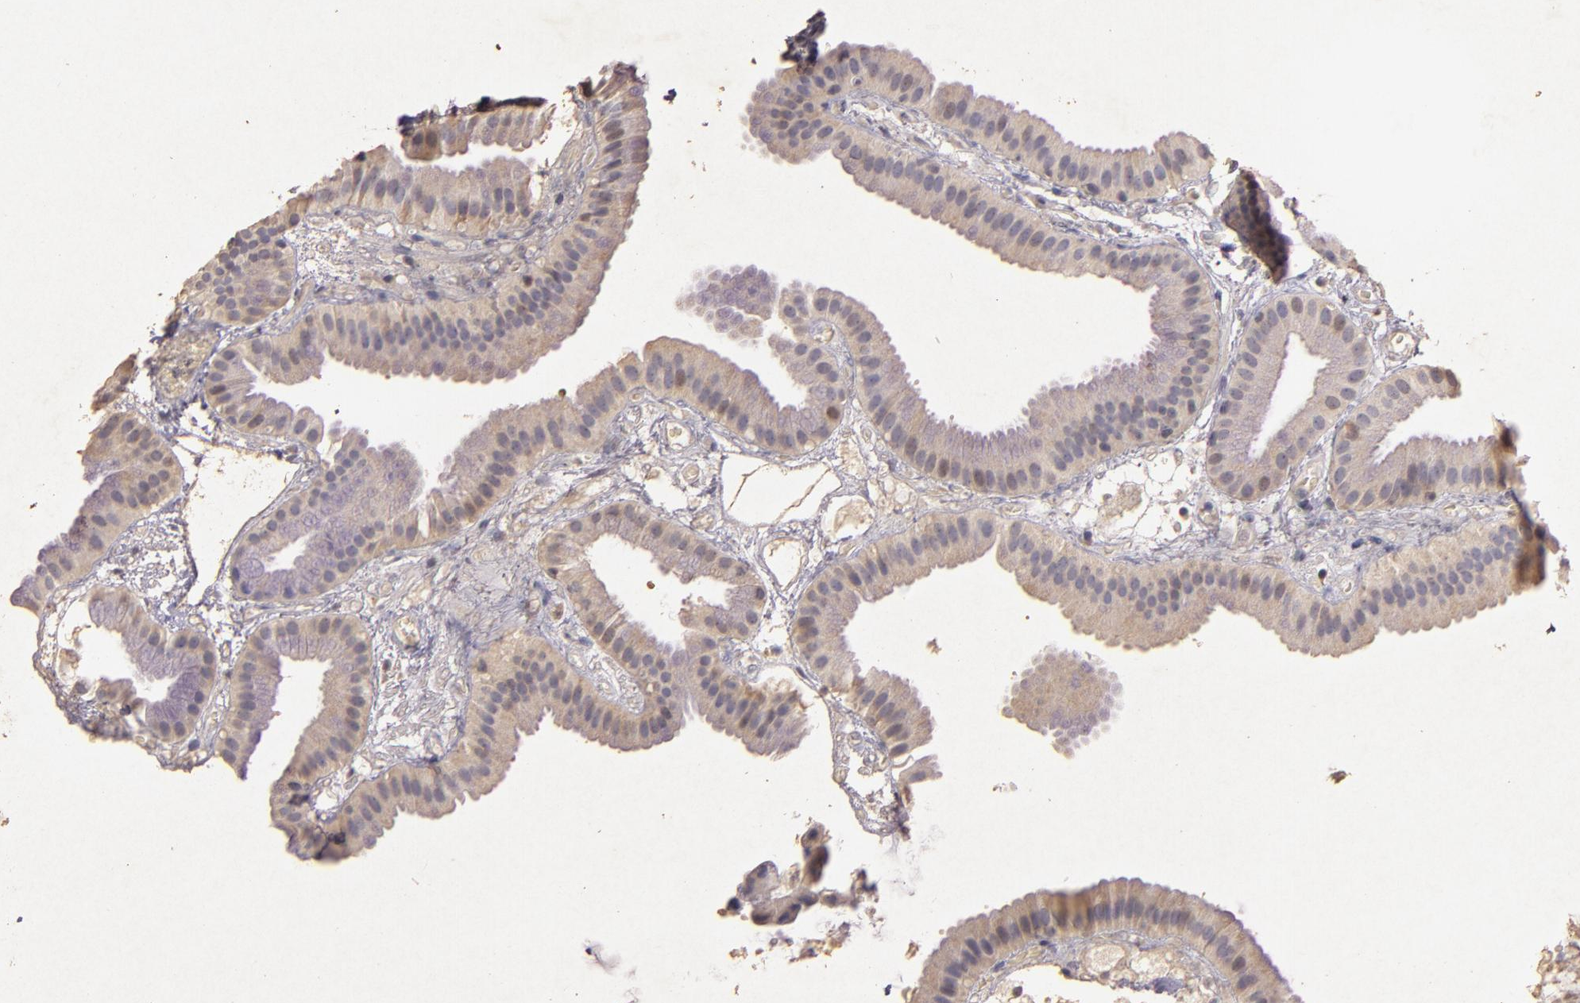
{"staining": {"intensity": "weak", "quantity": "25%-75%", "location": "cytoplasmic/membranous"}, "tissue": "gallbladder", "cell_type": "Glandular cells", "image_type": "normal", "snomed": [{"axis": "morphology", "description": "Normal tissue, NOS"}, {"axis": "topography", "description": "Gallbladder"}], "caption": "IHC (DAB (3,3'-diaminobenzidine)) staining of unremarkable human gallbladder displays weak cytoplasmic/membranous protein staining in about 25%-75% of glandular cells. The staining is performed using DAB brown chromogen to label protein expression. The nuclei are counter-stained blue using hematoxylin.", "gene": "BCL2L13", "patient": {"sex": "female", "age": 63}}